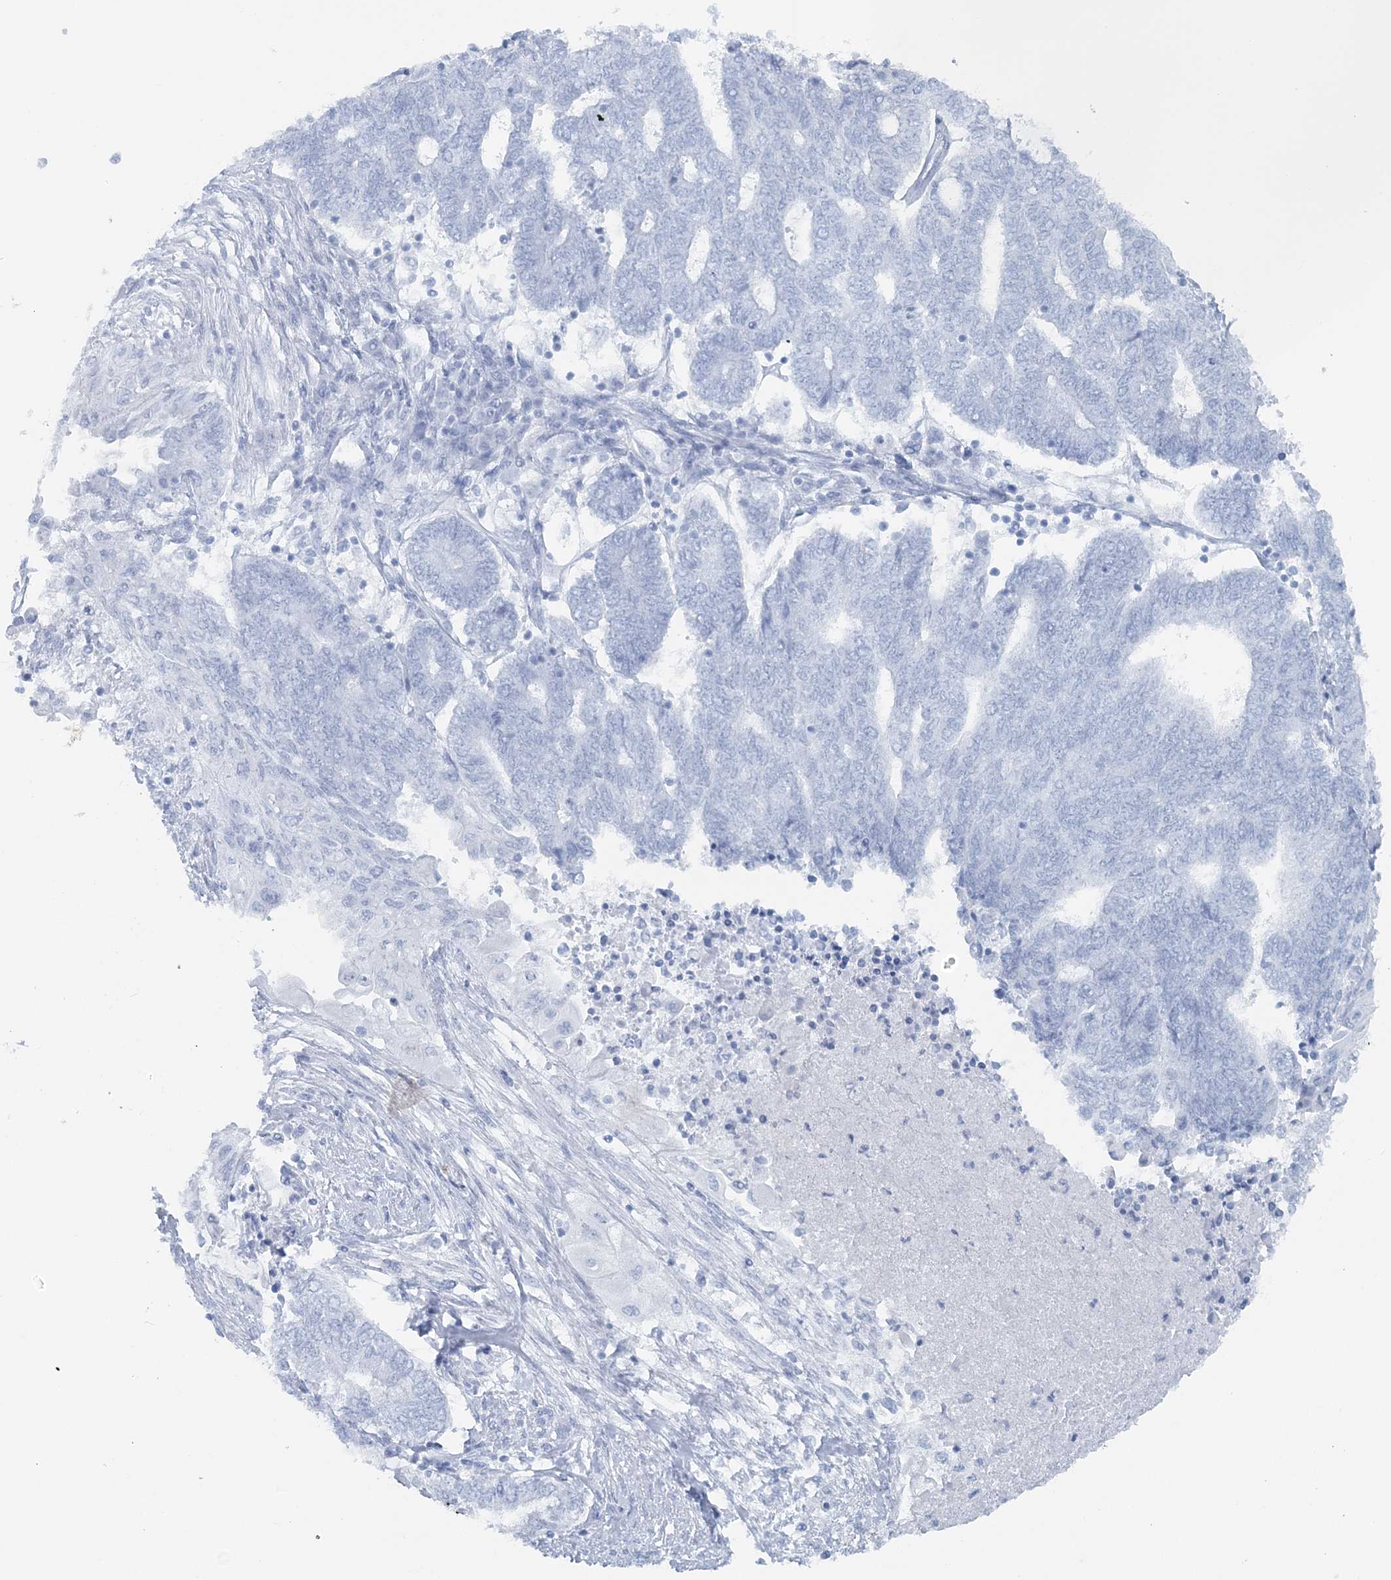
{"staining": {"intensity": "negative", "quantity": "none", "location": "none"}, "tissue": "endometrial cancer", "cell_type": "Tumor cells", "image_type": "cancer", "snomed": [{"axis": "morphology", "description": "Adenocarcinoma, NOS"}, {"axis": "topography", "description": "Uterus"}, {"axis": "topography", "description": "Endometrium"}], "caption": "The immunohistochemistry image has no significant expression in tumor cells of endometrial adenocarcinoma tissue.", "gene": "ATP11A", "patient": {"sex": "female", "age": 70}}